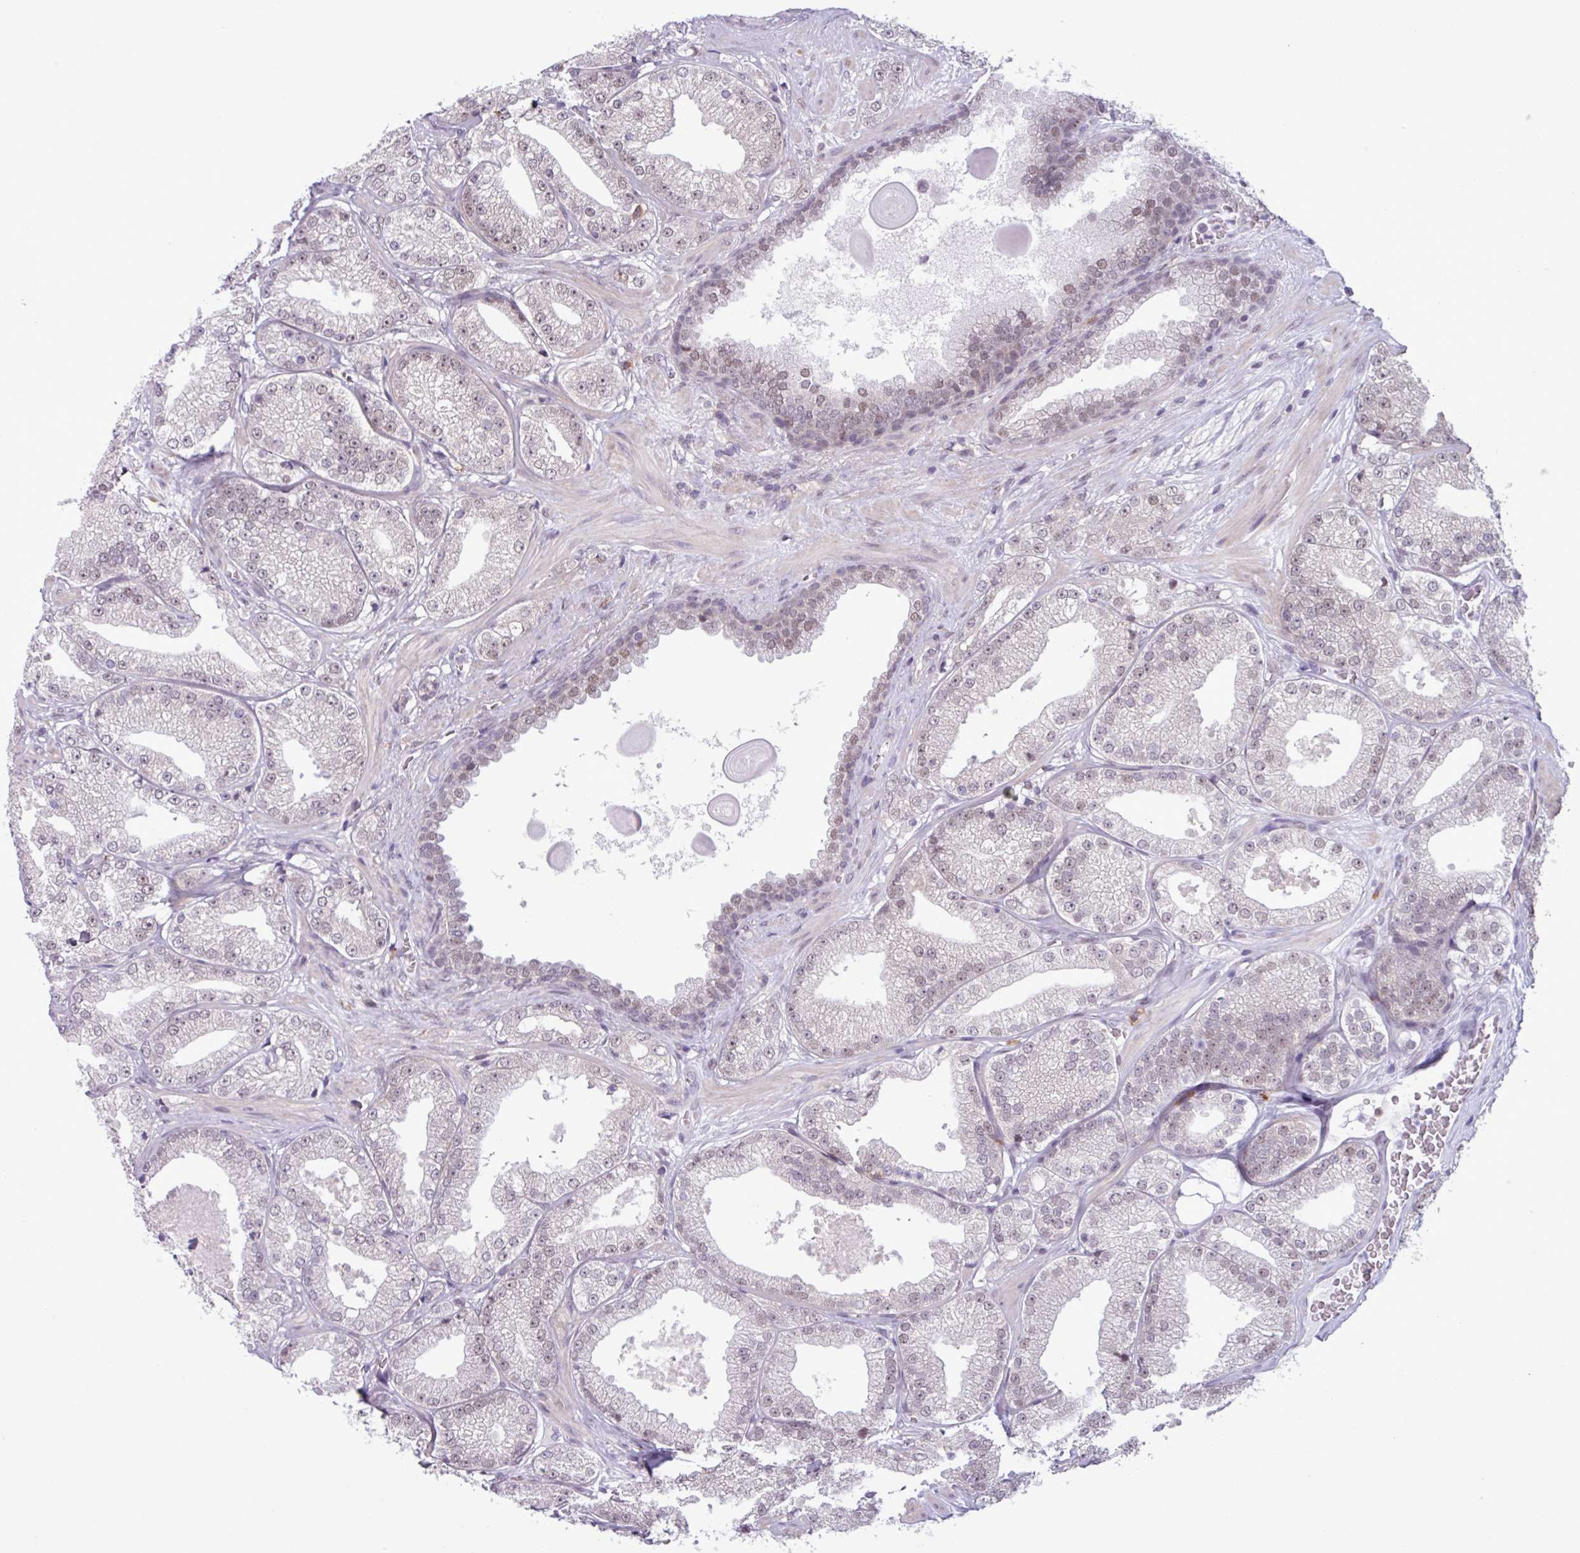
{"staining": {"intensity": "weak", "quantity": "25%-75%", "location": "nuclear"}, "tissue": "prostate cancer", "cell_type": "Tumor cells", "image_type": "cancer", "snomed": [{"axis": "morphology", "description": "Adenocarcinoma, High grade"}, {"axis": "topography", "description": "Prostate"}], "caption": "IHC image of neoplastic tissue: human adenocarcinoma (high-grade) (prostate) stained using immunohistochemistry (IHC) demonstrates low levels of weak protein expression localized specifically in the nuclear of tumor cells, appearing as a nuclear brown color.", "gene": "NOTCH2", "patient": {"sex": "male", "age": 68}}